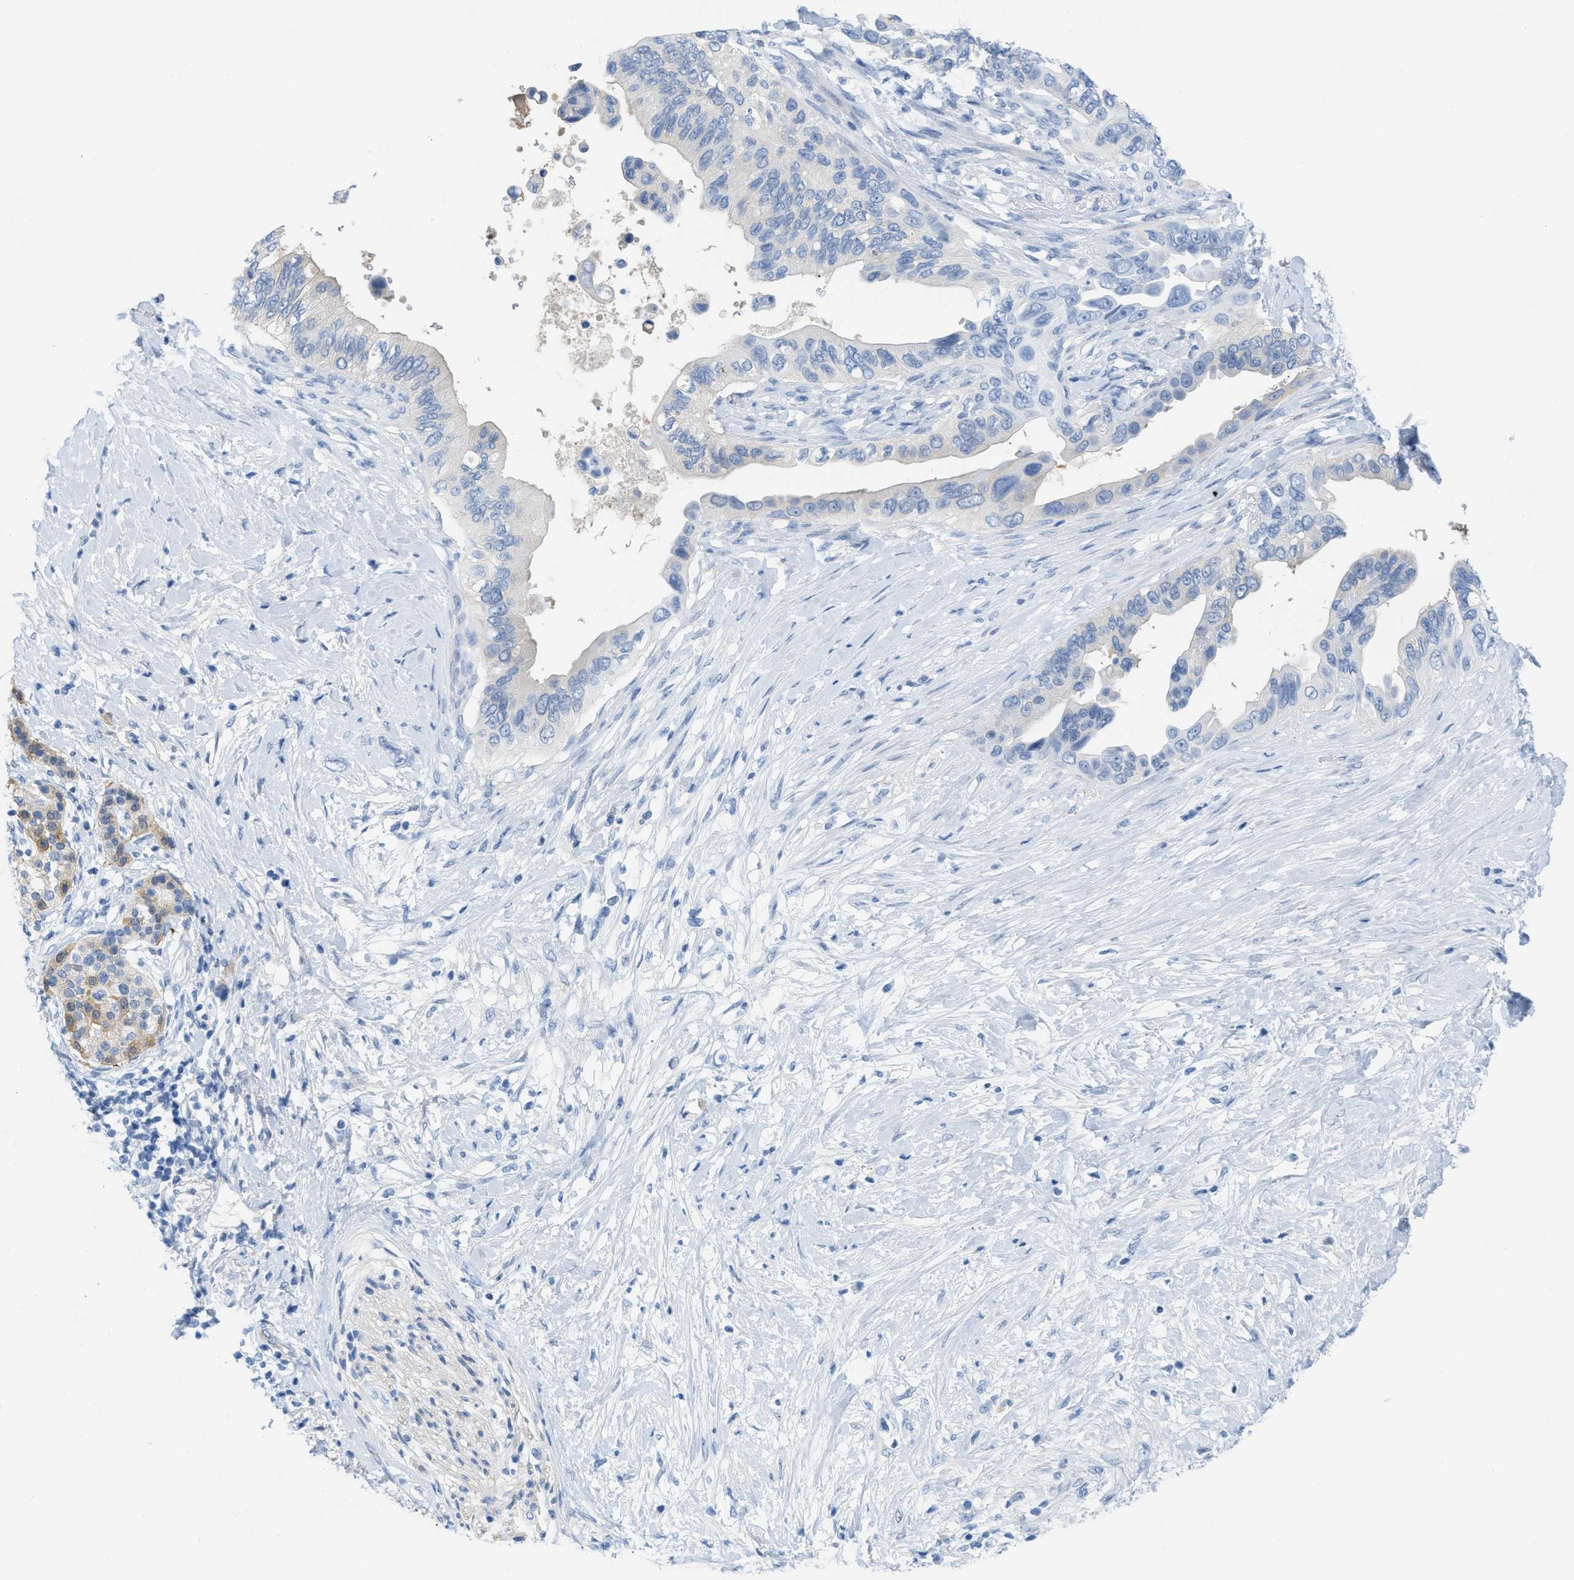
{"staining": {"intensity": "negative", "quantity": "none", "location": "none"}, "tissue": "pancreatic cancer", "cell_type": "Tumor cells", "image_type": "cancer", "snomed": [{"axis": "morphology", "description": "Adenocarcinoma, NOS"}, {"axis": "topography", "description": "Pancreas"}], "caption": "IHC of human adenocarcinoma (pancreatic) displays no expression in tumor cells.", "gene": "ASGR1", "patient": {"sex": "female", "age": 56}}